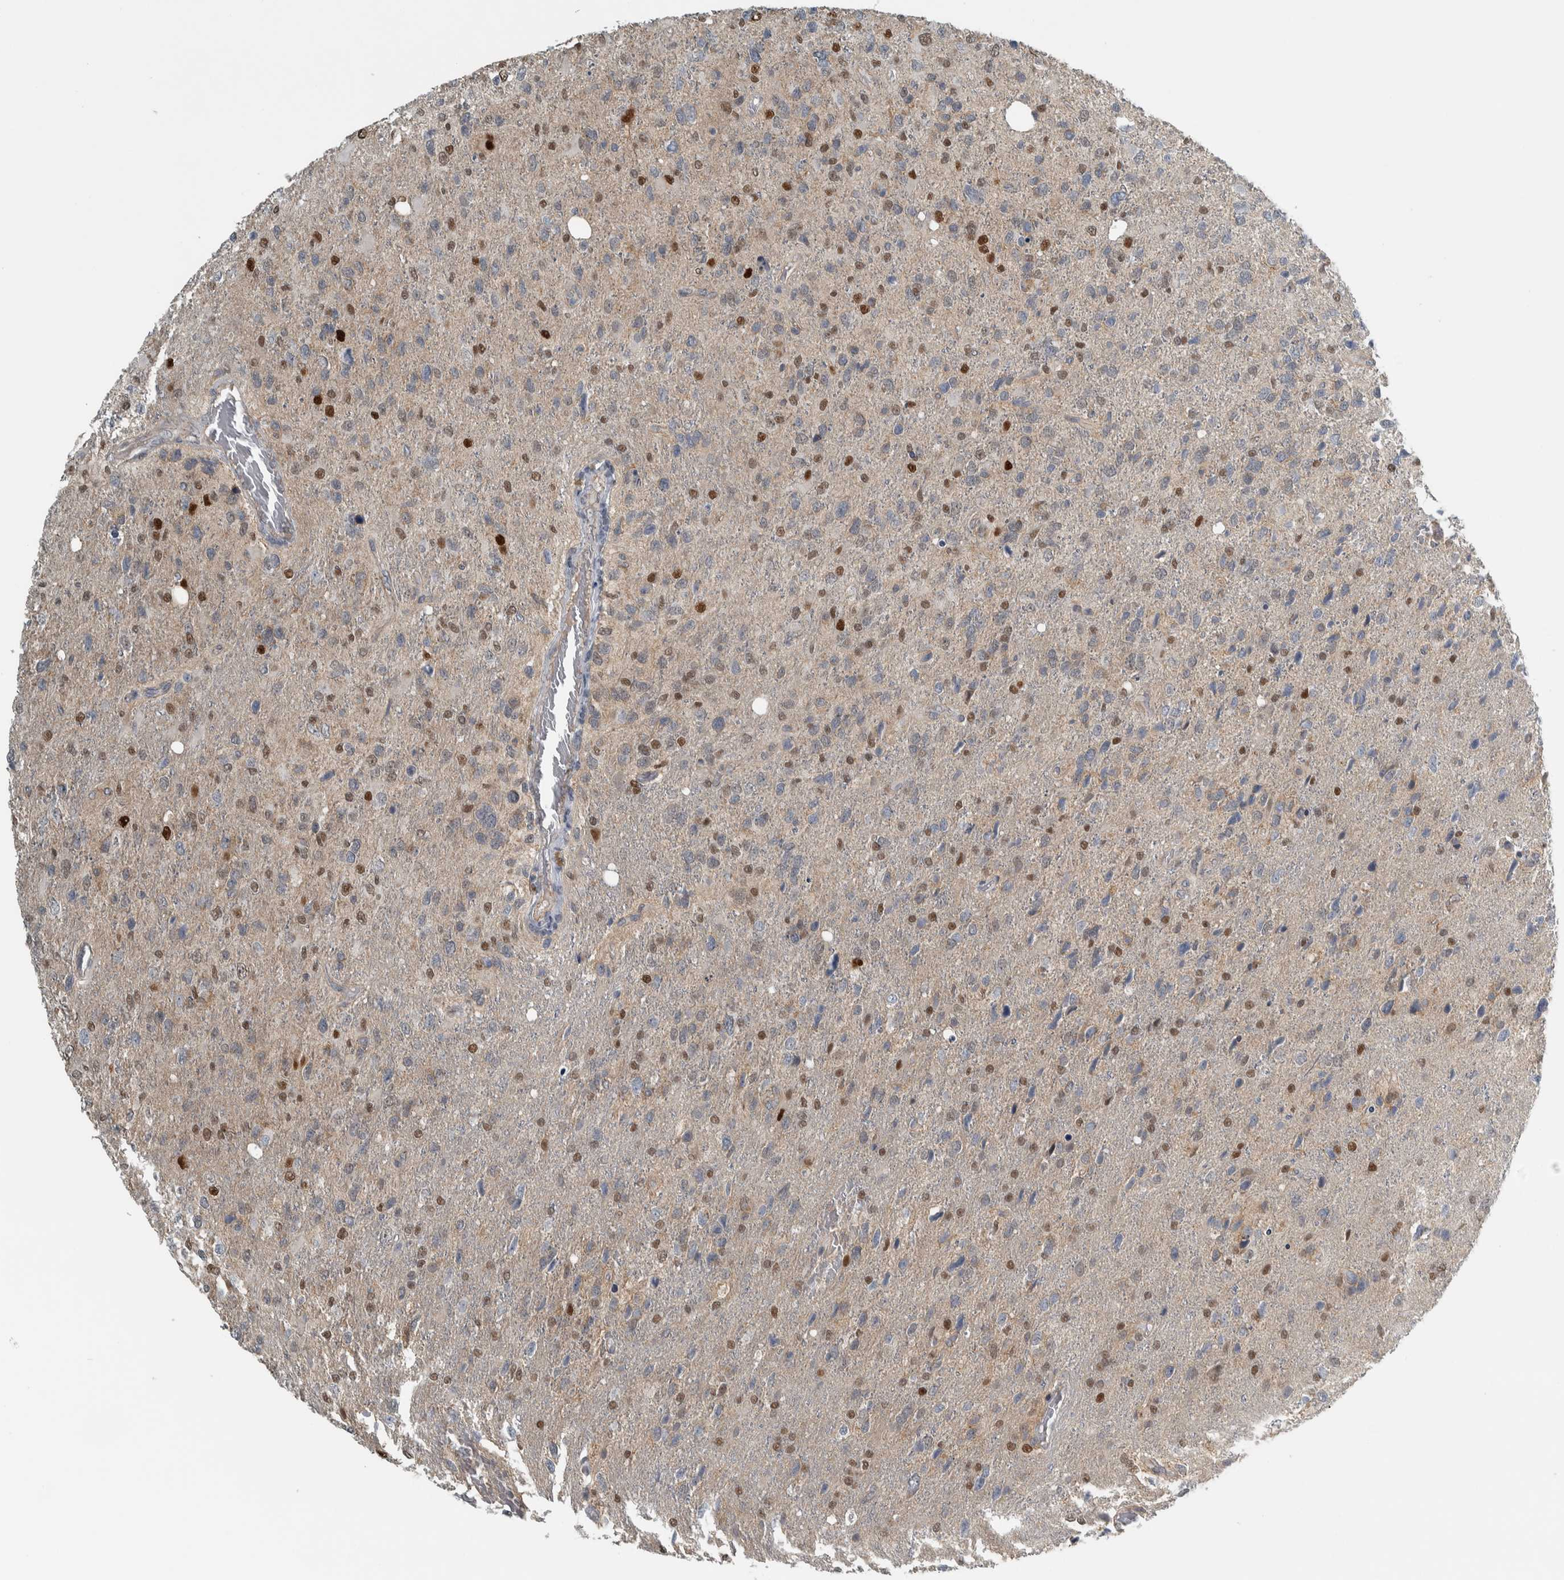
{"staining": {"intensity": "strong", "quantity": "<25%", "location": "nuclear"}, "tissue": "glioma", "cell_type": "Tumor cells", "image_type": "cancer", "snomed": [{"axis": "morphology", "description": "Glioma, malignant, High grade"}, {"axis": "topography", "description": "Brain"}], "caption": "IHC image of neoplastic tissue: malignant glioma (high-grade) stained using immunohistochemistry (IHC) demonstrates medium levels of strong protein expression localized specifically in the nuclear of tumor cells, appearing as a nuclear brown color.", "gene": "ADPRM", "patient": {"sex": "female", "age": 58}}